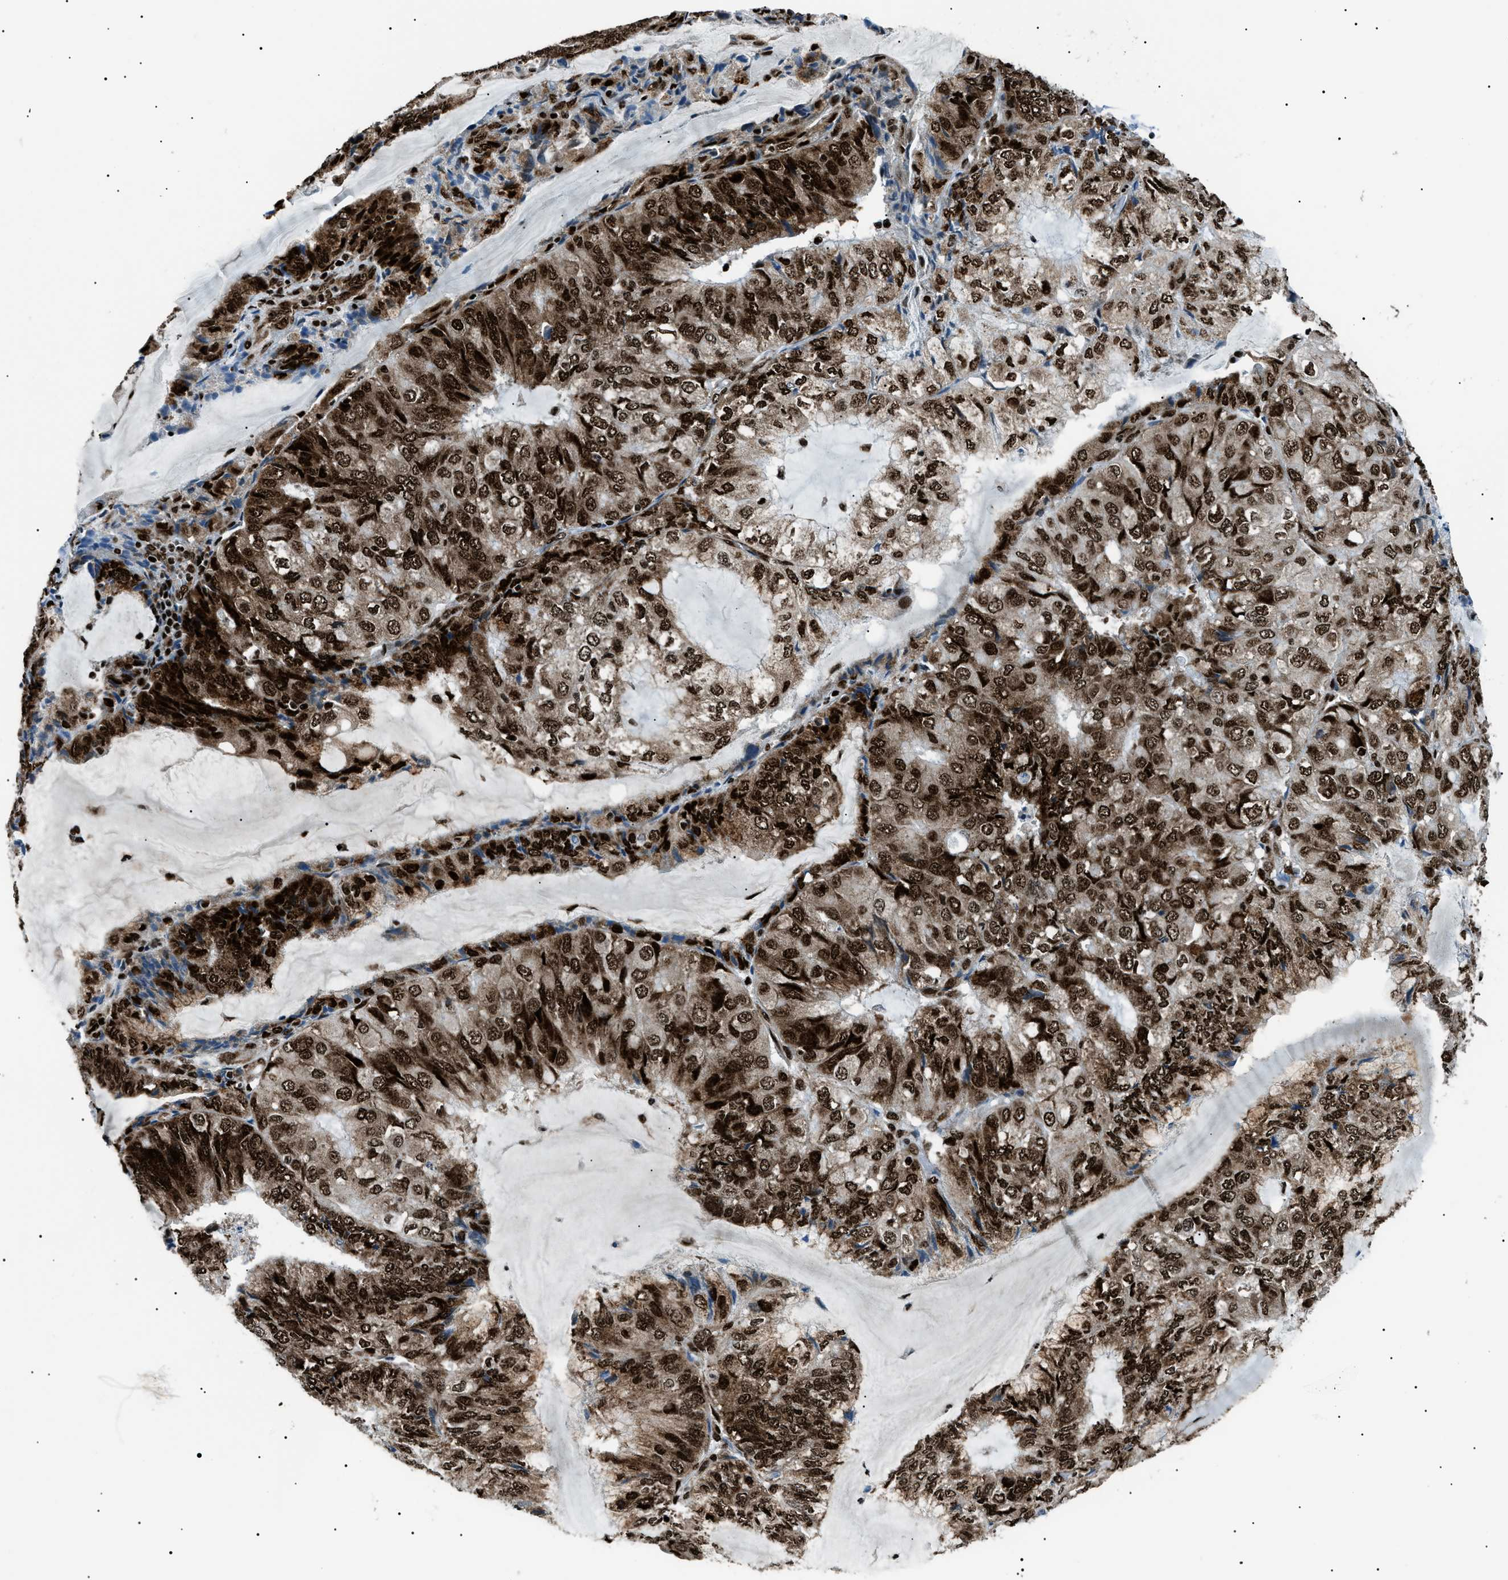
{"staining": {"intensity": "strong", "quantity": ">75%", "location": "cytoplasmic/membranous,nuclear"}, "tissue": "endometrial cancer", "cell_type": "Tumor cells", "image_type": "cancer", "snomed": [{"axis": "morphology", "description": "Adenocarcinoma, NOS"}, {"axis": "topography", "description": "Endometrium"}], "caption": "This image exhibits immunohistochemistry staining of endometrial adenocarcinoma, with high strong cytoplasmic/membranous and nuclear expression in approximately >75% of tumor cells.", "gene": "HNRNPK", "patient": {"sex": "female", "age": 81}}